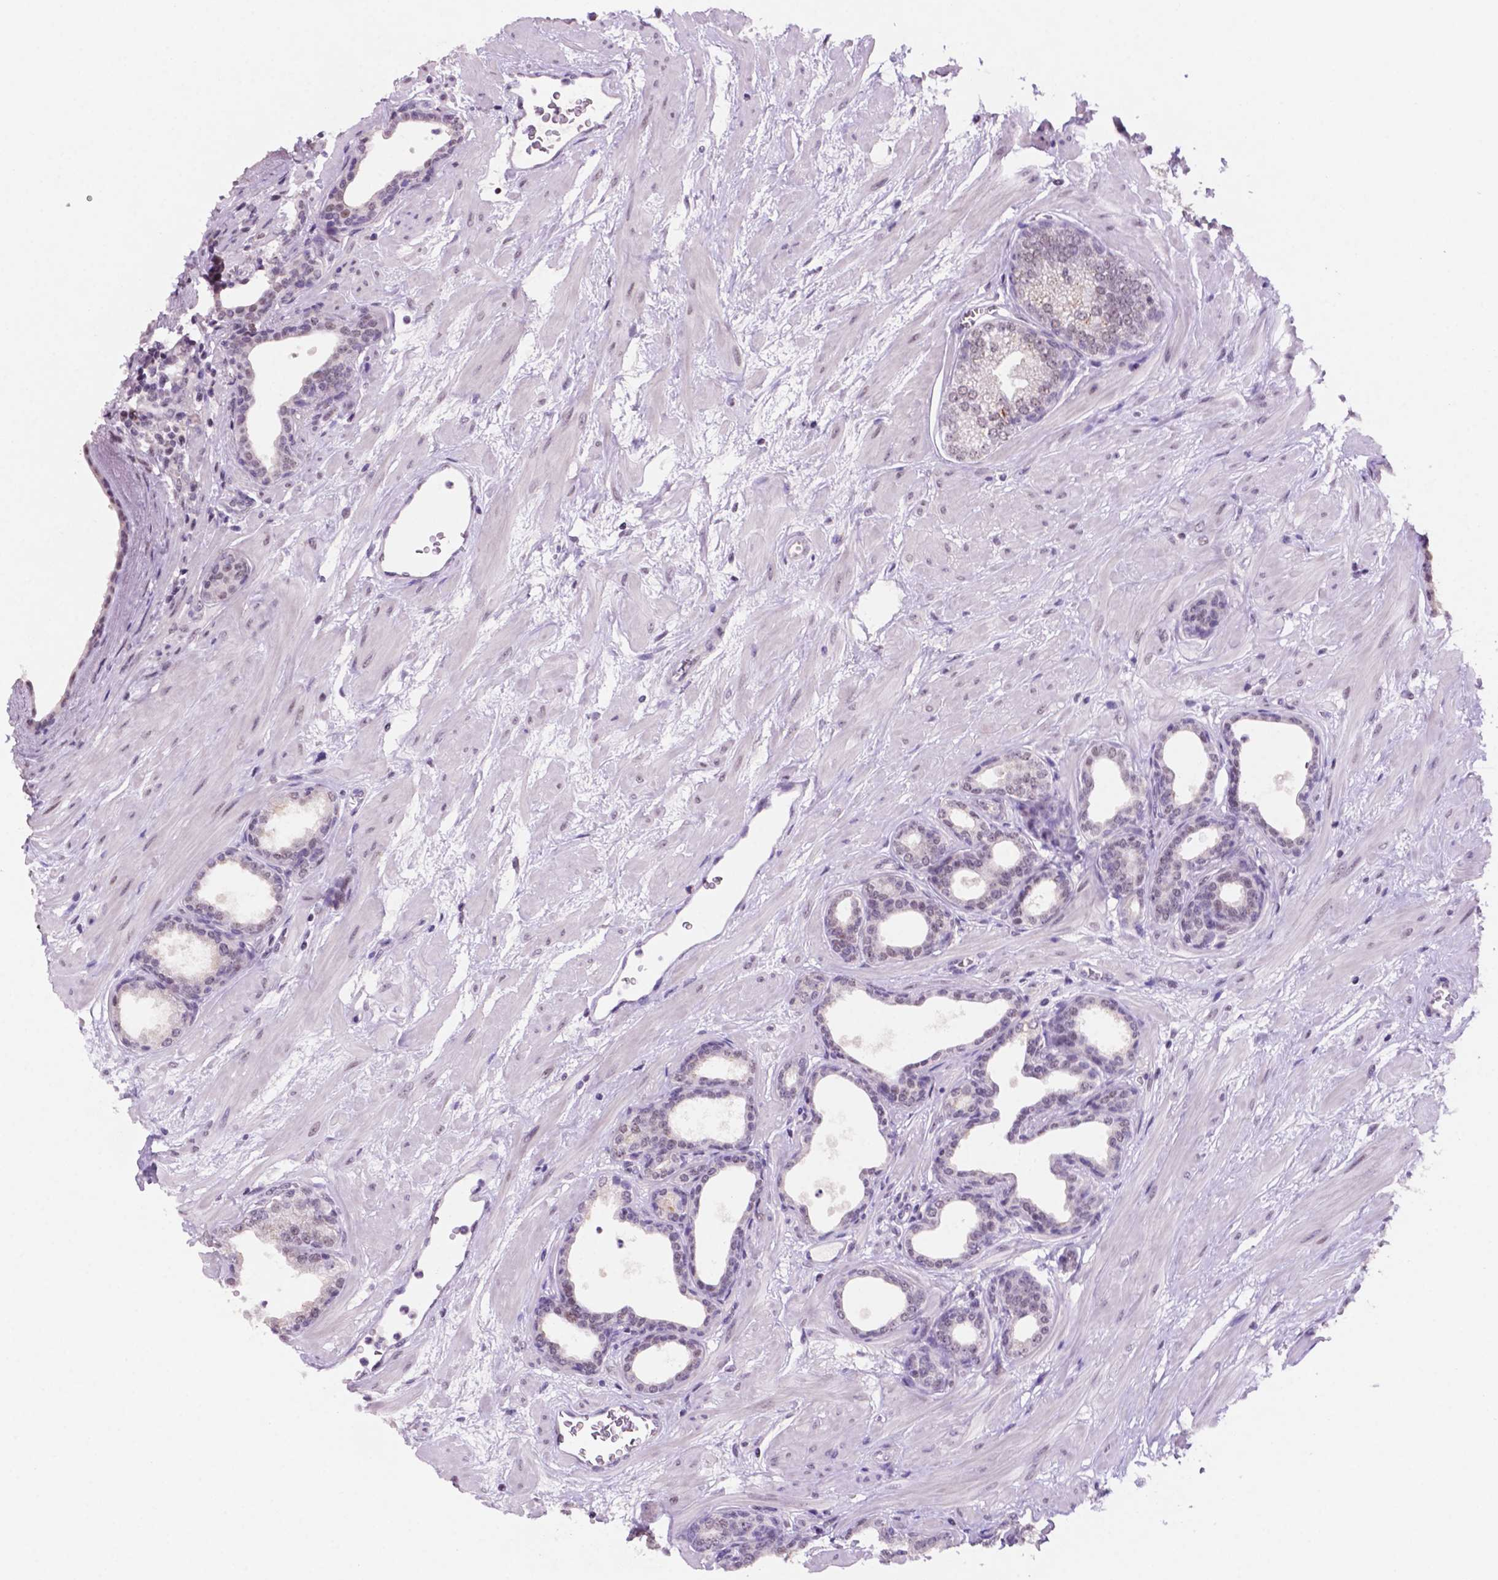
{"staining": {"intensity": "moderate", "quantity": "<25%", "location": "cytoplasmic/membranous"}, "tissue": "prostate", "cell_type": "Glandular cells", "image_type": "normal", "snomed": [{"axis": "morphology", "description": "Normal tissue, NOS"}, {"axis": "topography", "description": "Prostate"}], "caption": "Protein staining by IHC displays moderate cytoplasmic/membranous expression in approximately <25% of glandular cells in normal prostate.", "gene": "NCOR1", "patient": {"sex": "male", "age": 37}}